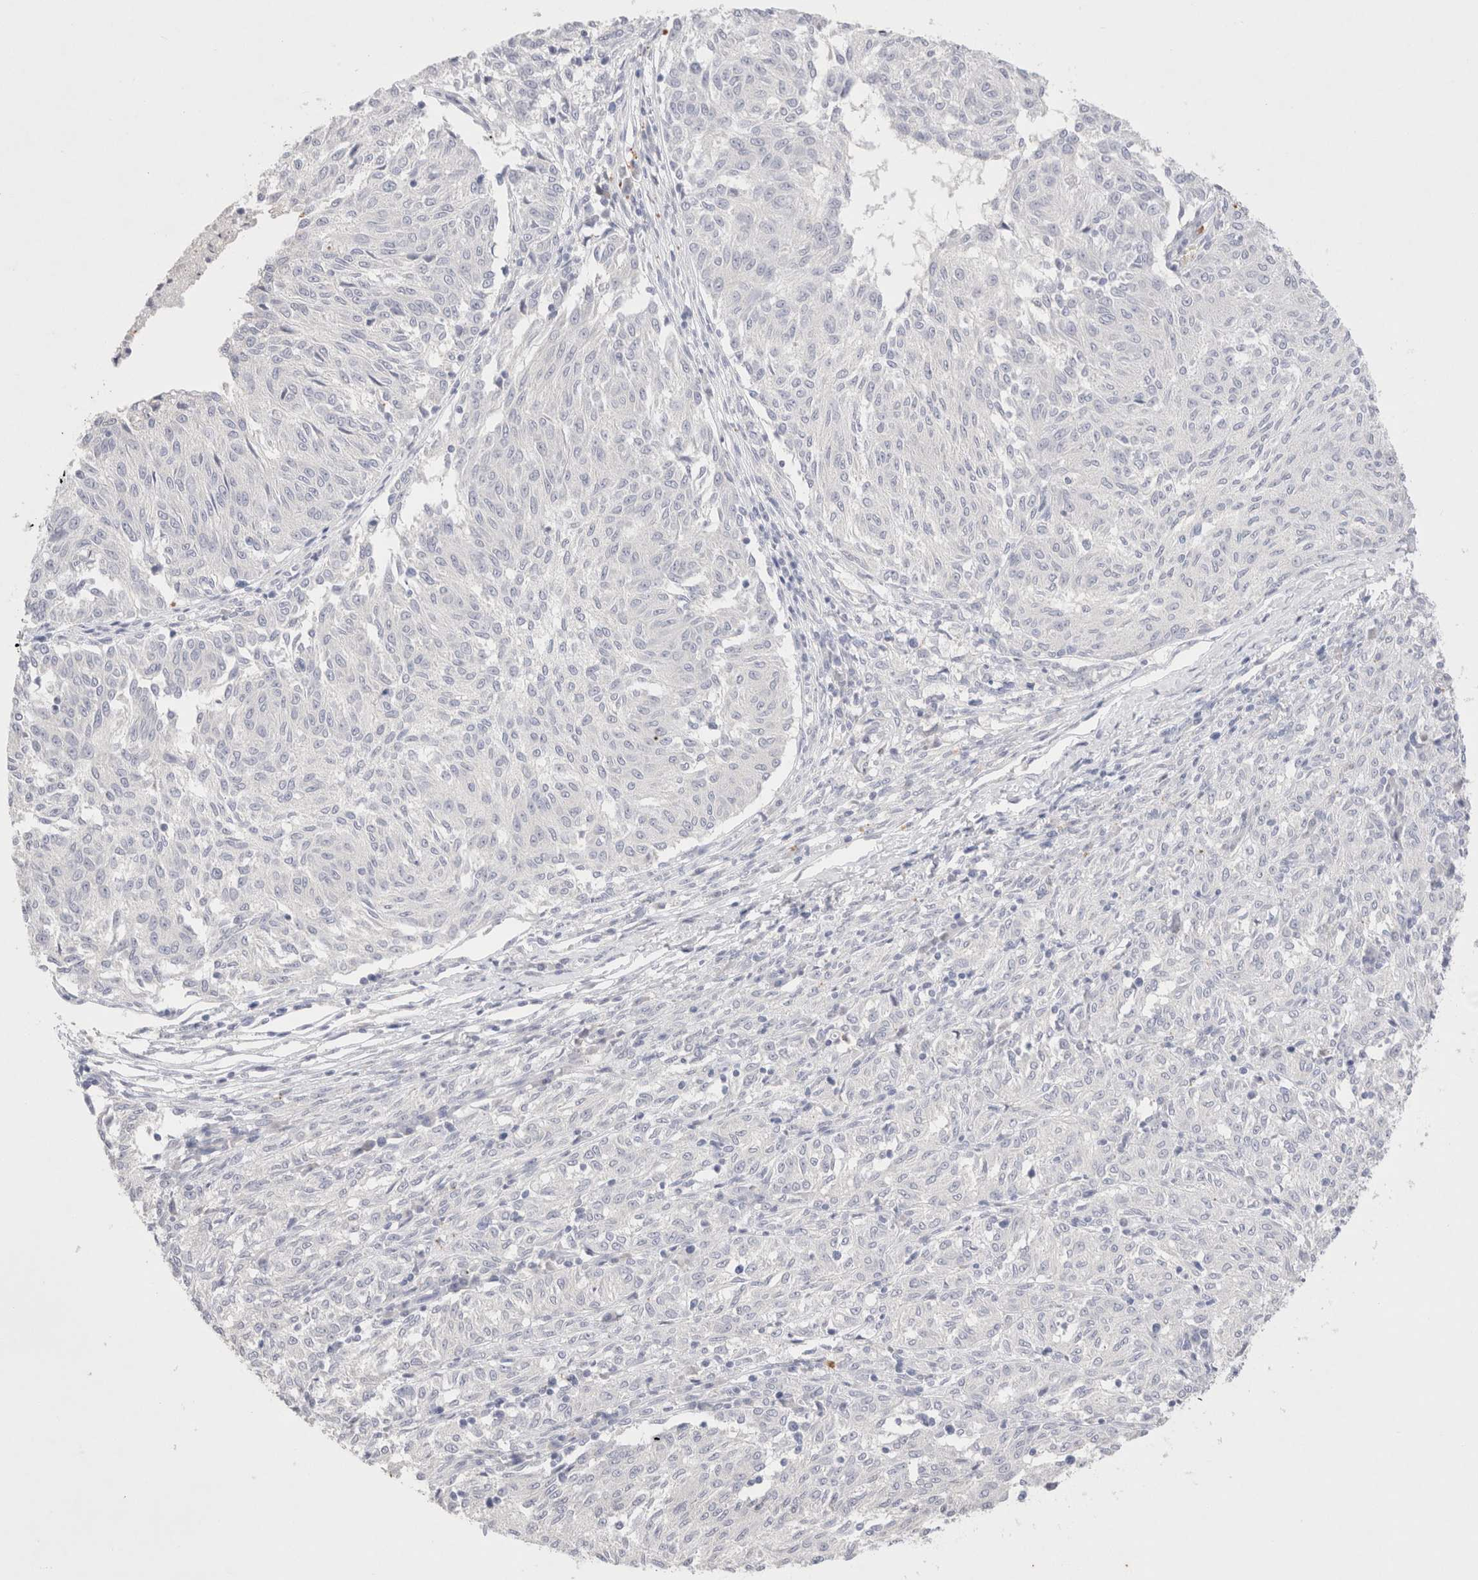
{"staining": {"intensity": "negative", "quantity": "none", "location": "none"}, "tissue": "melanoma", "cell_type": "Tumor cells", "image_type": "cancer", "snomed": [{"axis": "morphology", "description": "Malignant melanoma, NOS"}, {"axis": "topography", "description": "Skin"}], "caption": "Human malignant melanoma stained for a protein using immunohistochemistry (IHC) reveals no expression in tumor cells.", "gene": "EPCAM", "patient": {"sex": "female", "age": 72}}